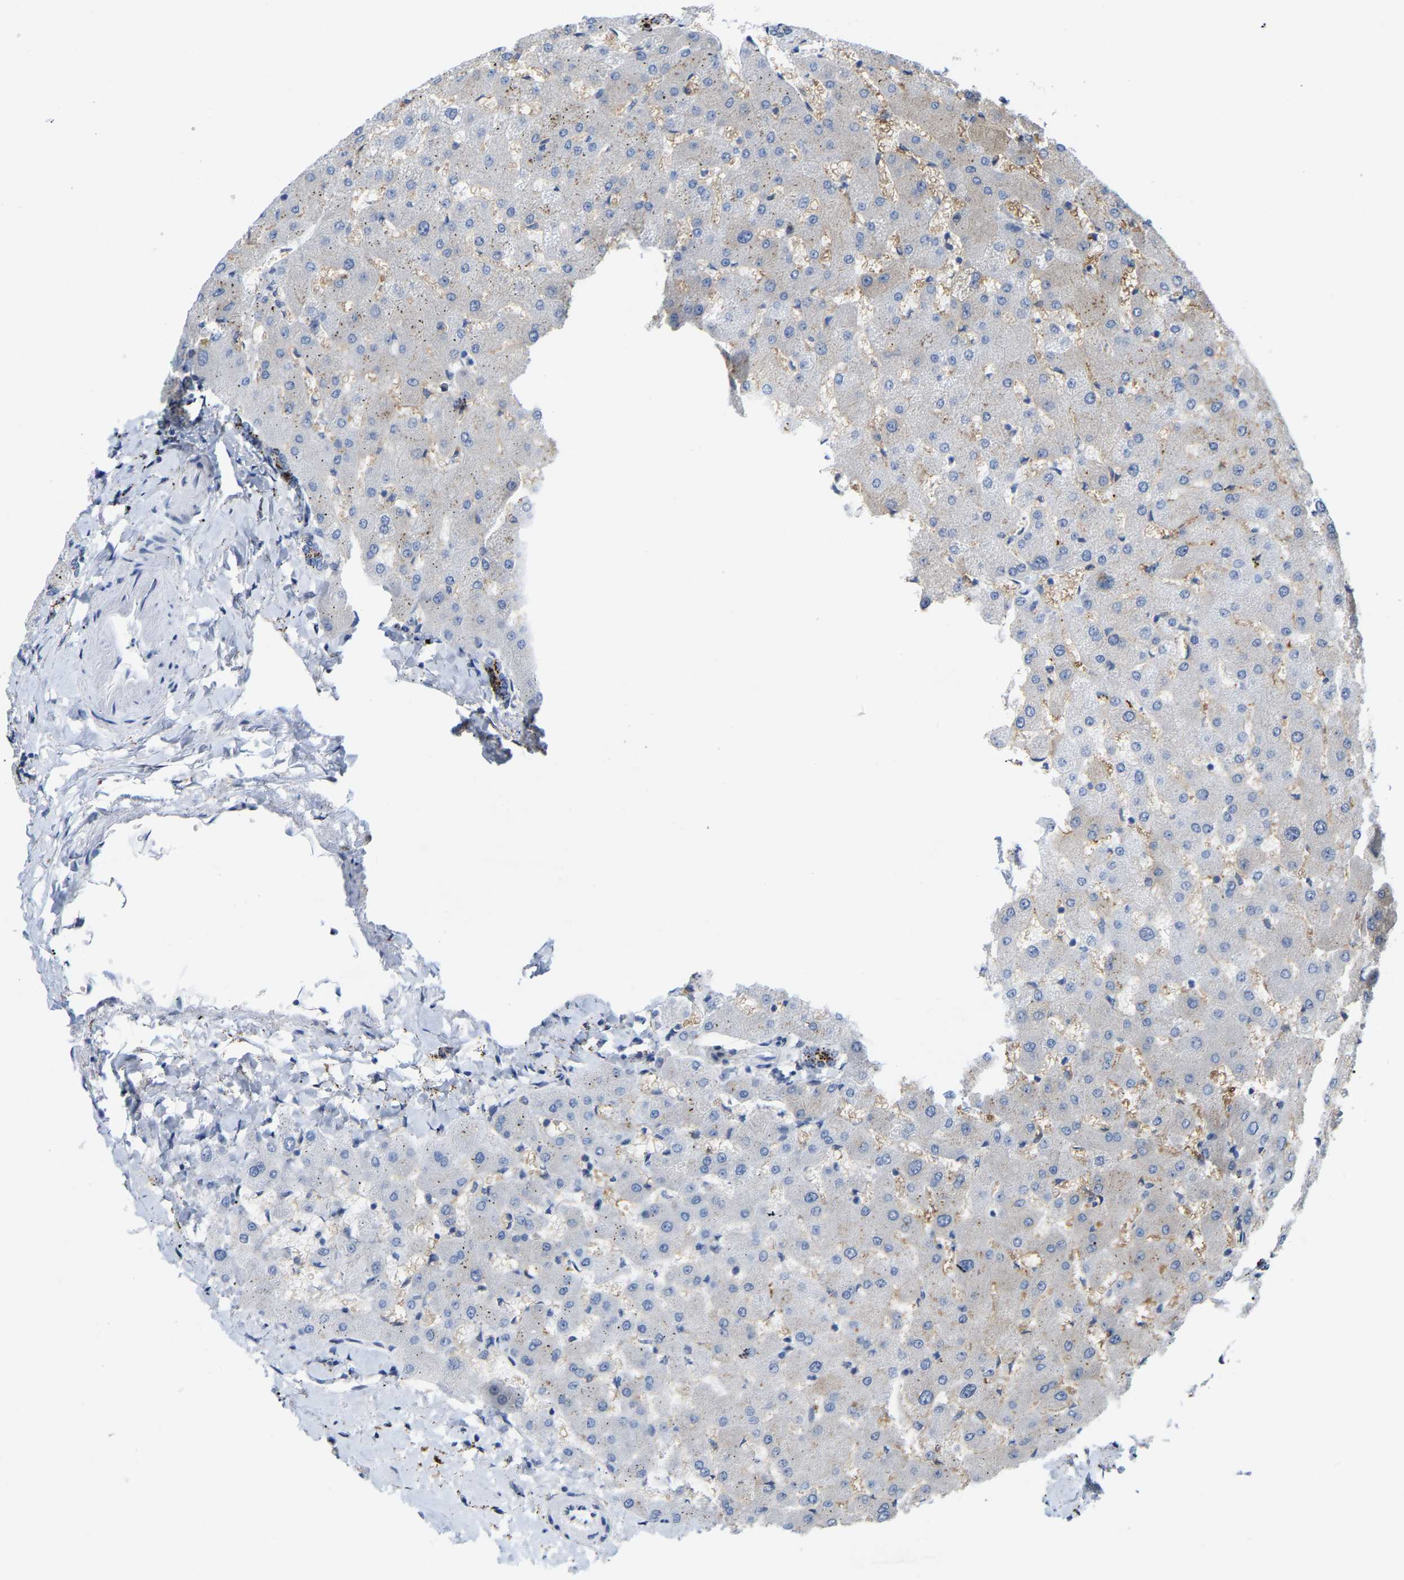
{"staining": {"intensity": "negative", "quantity": "none", "location": "none"}, "tissue": "liver", "cell_type": "Cholangiocytes", "image_type": "normal", "snomed": [{"axis": "morphology", "description": "Normal tissue, NOS"}, {"axis": "topography", "description": "Liver"}], "caption": "An IHC photomicrograph of benign liver is shown. There is no staining in cholangiocytes of liver. (DAB (3,3'-diaminobenzidine) immunohistochemistry (IHC), high magnification).", "gene": "ABTB2", "patient": {"sex": "female", "age": 63}}